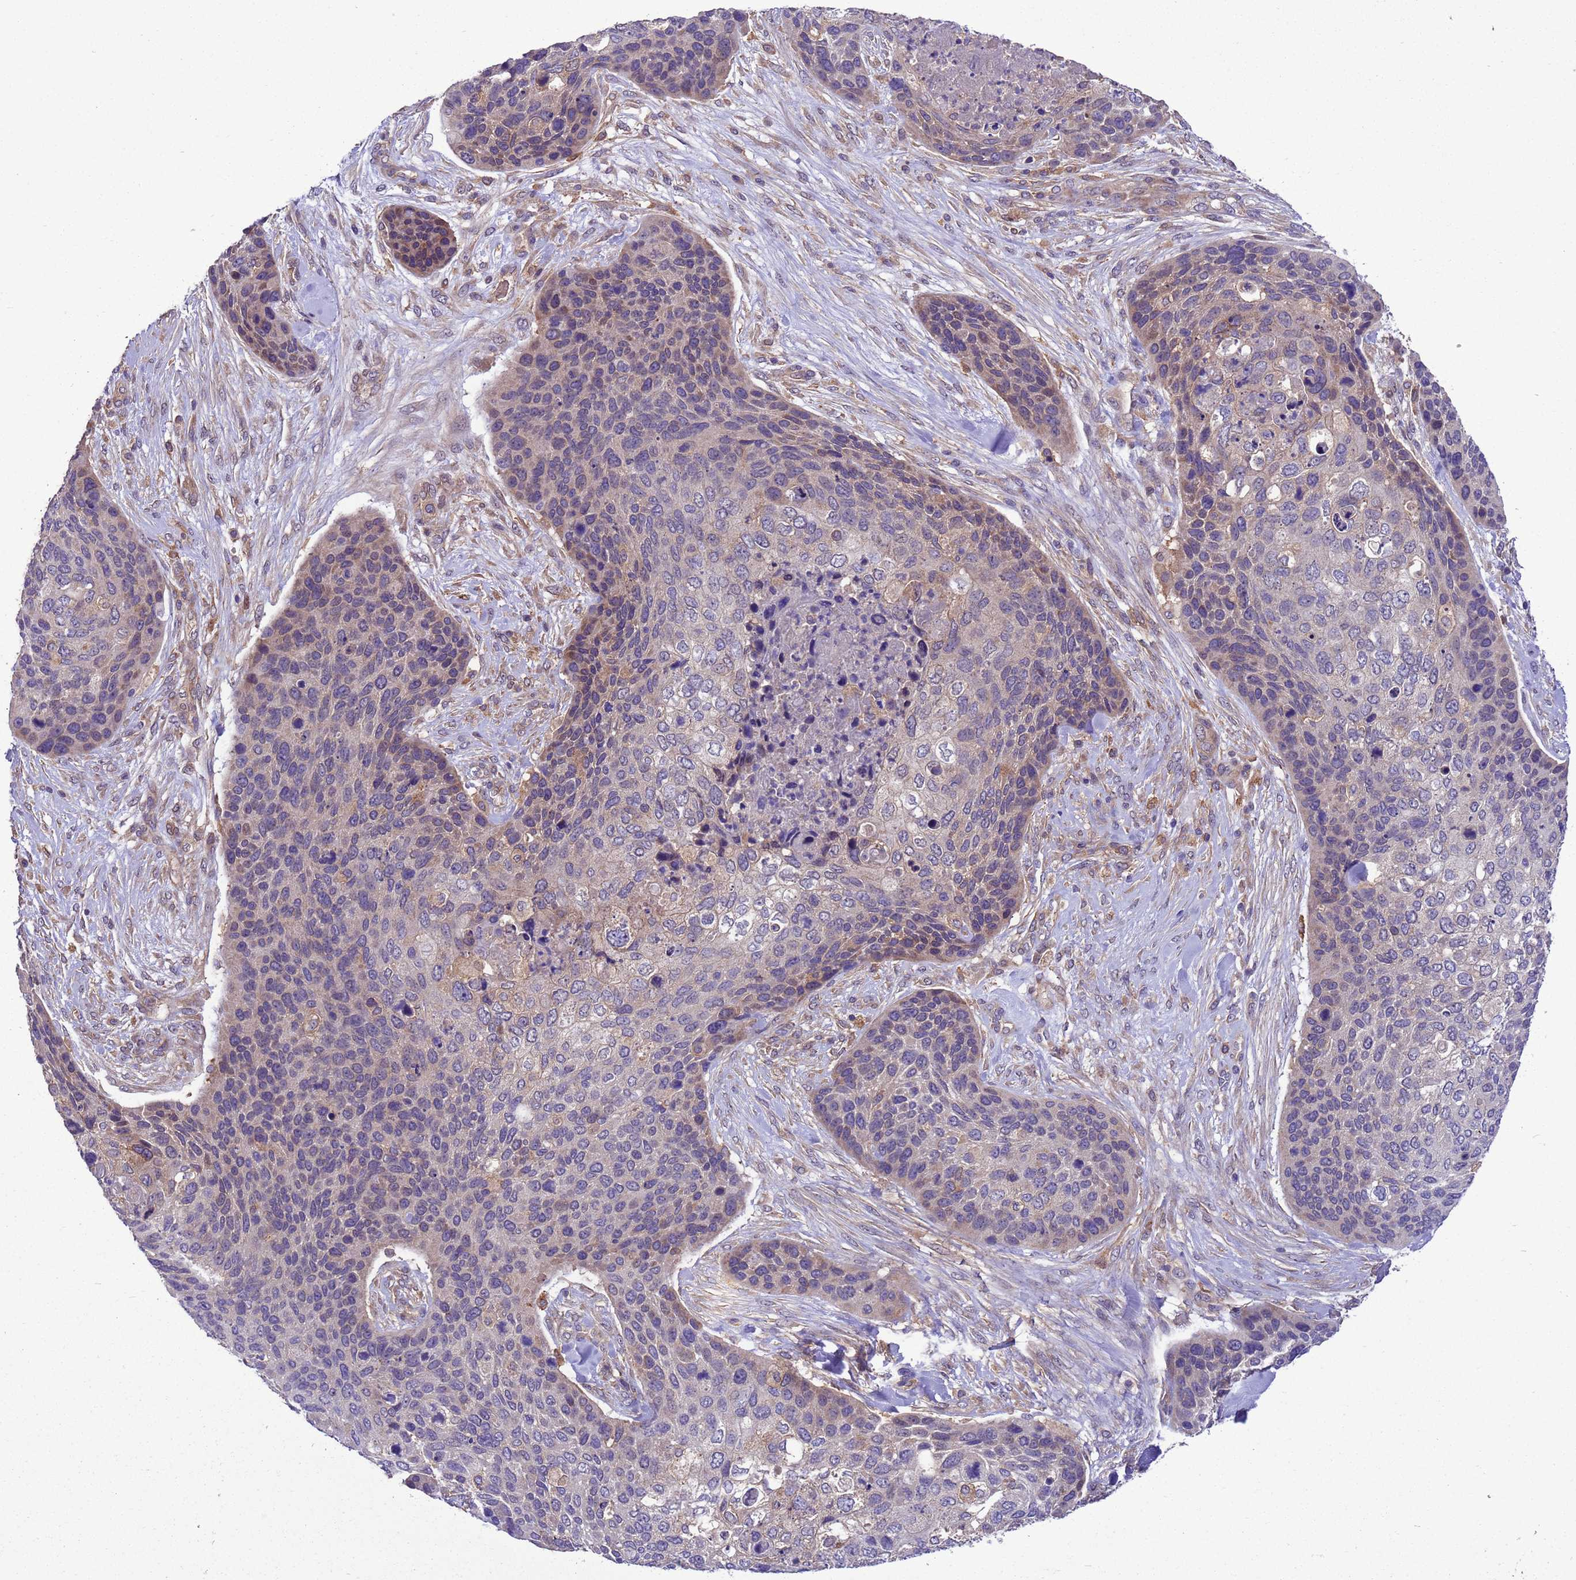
{"staining": {"intensity": "weak", "quantity": "<25%", "location": "cytoplasmic/membranous"}, "tissue": "skin cancer", "cell_type": "Tumor cells", "image_type": "cancer", "snomed": [{"axis": "morphology", "description": "Basal cell carcinoma"}, {"axis": "topography", "description": "Skin"}], "caption": "Tumor cells show no significant staining in skin cancer.", "gene": "ARHGAP12", "patient": {"sex": "female", "age": 74}}